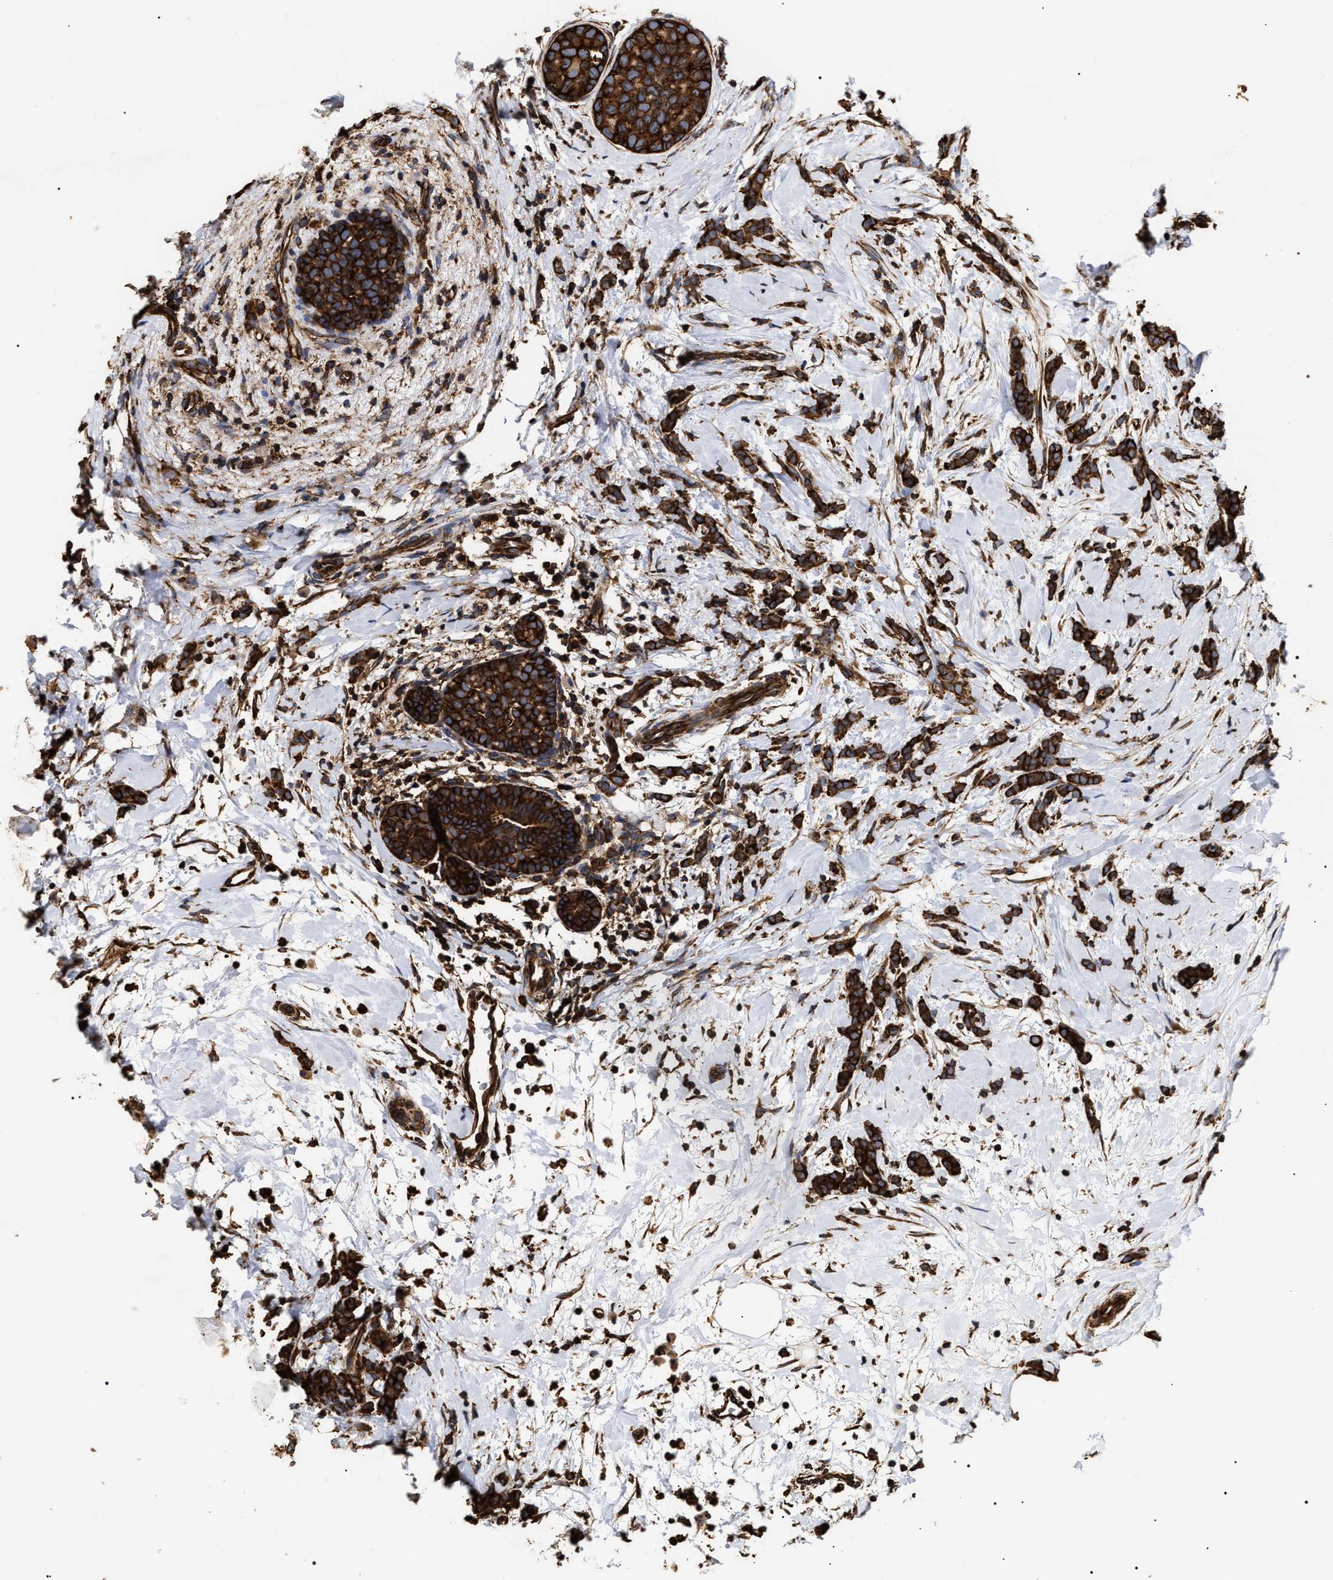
{"staining": {"intensity": "strong", "quantity": ">75%", "location": "cytoplasmic/membranous"}, "tissue": "breast cancer", "cell_type": "Tumor cells", "image_type": "cancer", "snomed": [{"axis": "morphology", "description": "Lobular carcinoma, in situ"}, {"axis": "morphology", "description": "Lobular carcinoma"}, {"axis": "topography", "description": "Breast"}], "caption": "Tumor cells show high levels of strong cytoplasmic/membranous positivity in approximately >75% of cells in lobular carcinoma (breast).", "gene": "SERBP1", "patient": {"sex": "female", "age": 41}}